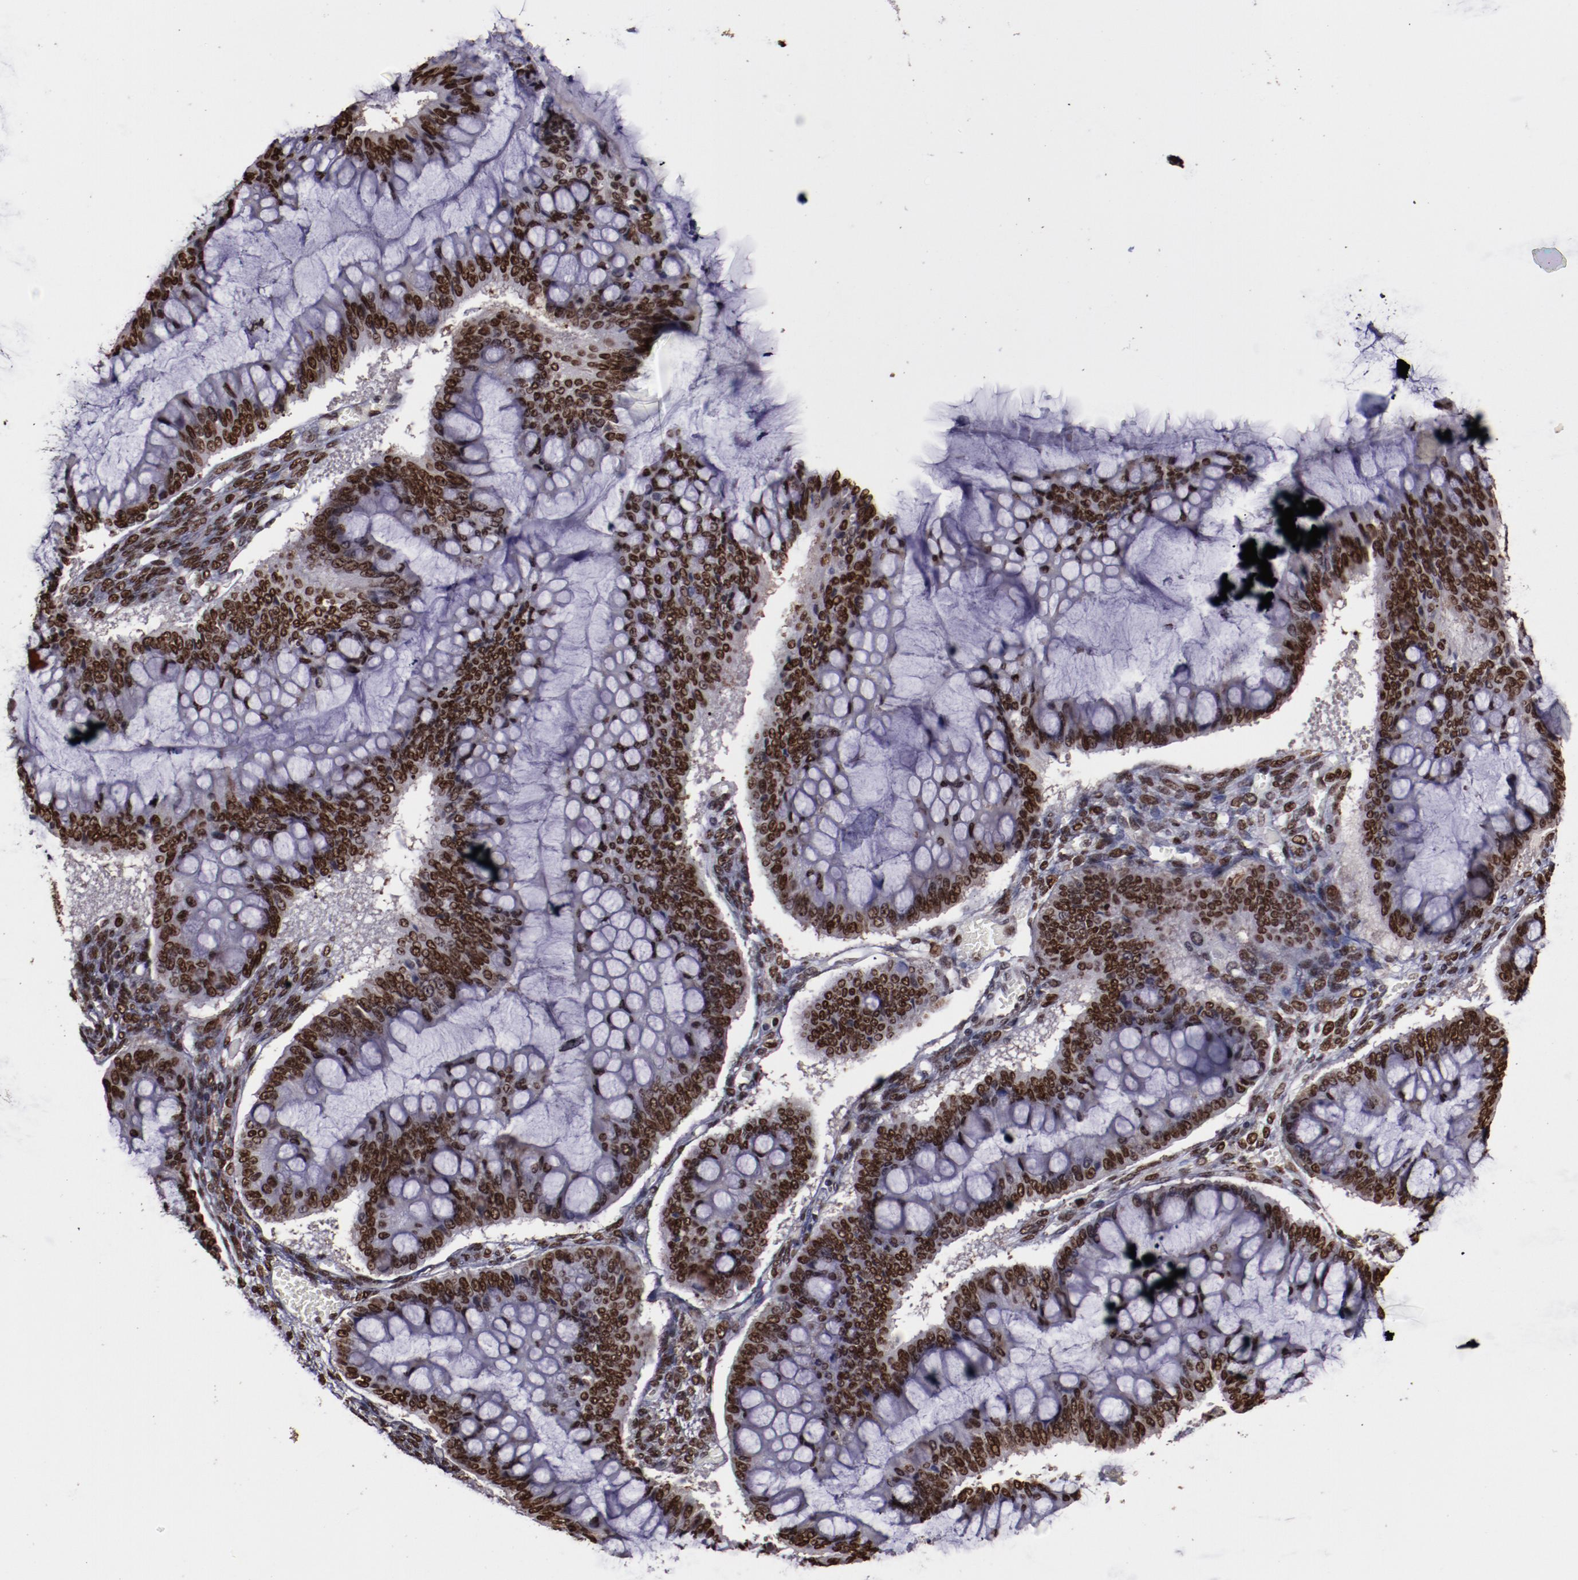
{"staining": {"intensity": "moderate", "quantity": ">75%", "location": "nuclear"}, "tissue": "ovarian cancer", "cell_type": "Tumor cells", "image_type": "cancer", "snomed": [{"axis": "morphology", "description": "Cystadenocarcinoma, mucinous, NOS"}, {"axis": "topography", "description": "Ovary"}], "caption": "Approximately >75% of tumor cells in mucinous cystadenocarcinoma (ovarian) reveal moderate nuclear protein expression as visualized by brown immunohistochemical staining.", "gene": "APEX1", "patient": {"sex": "female", "age": 73}}